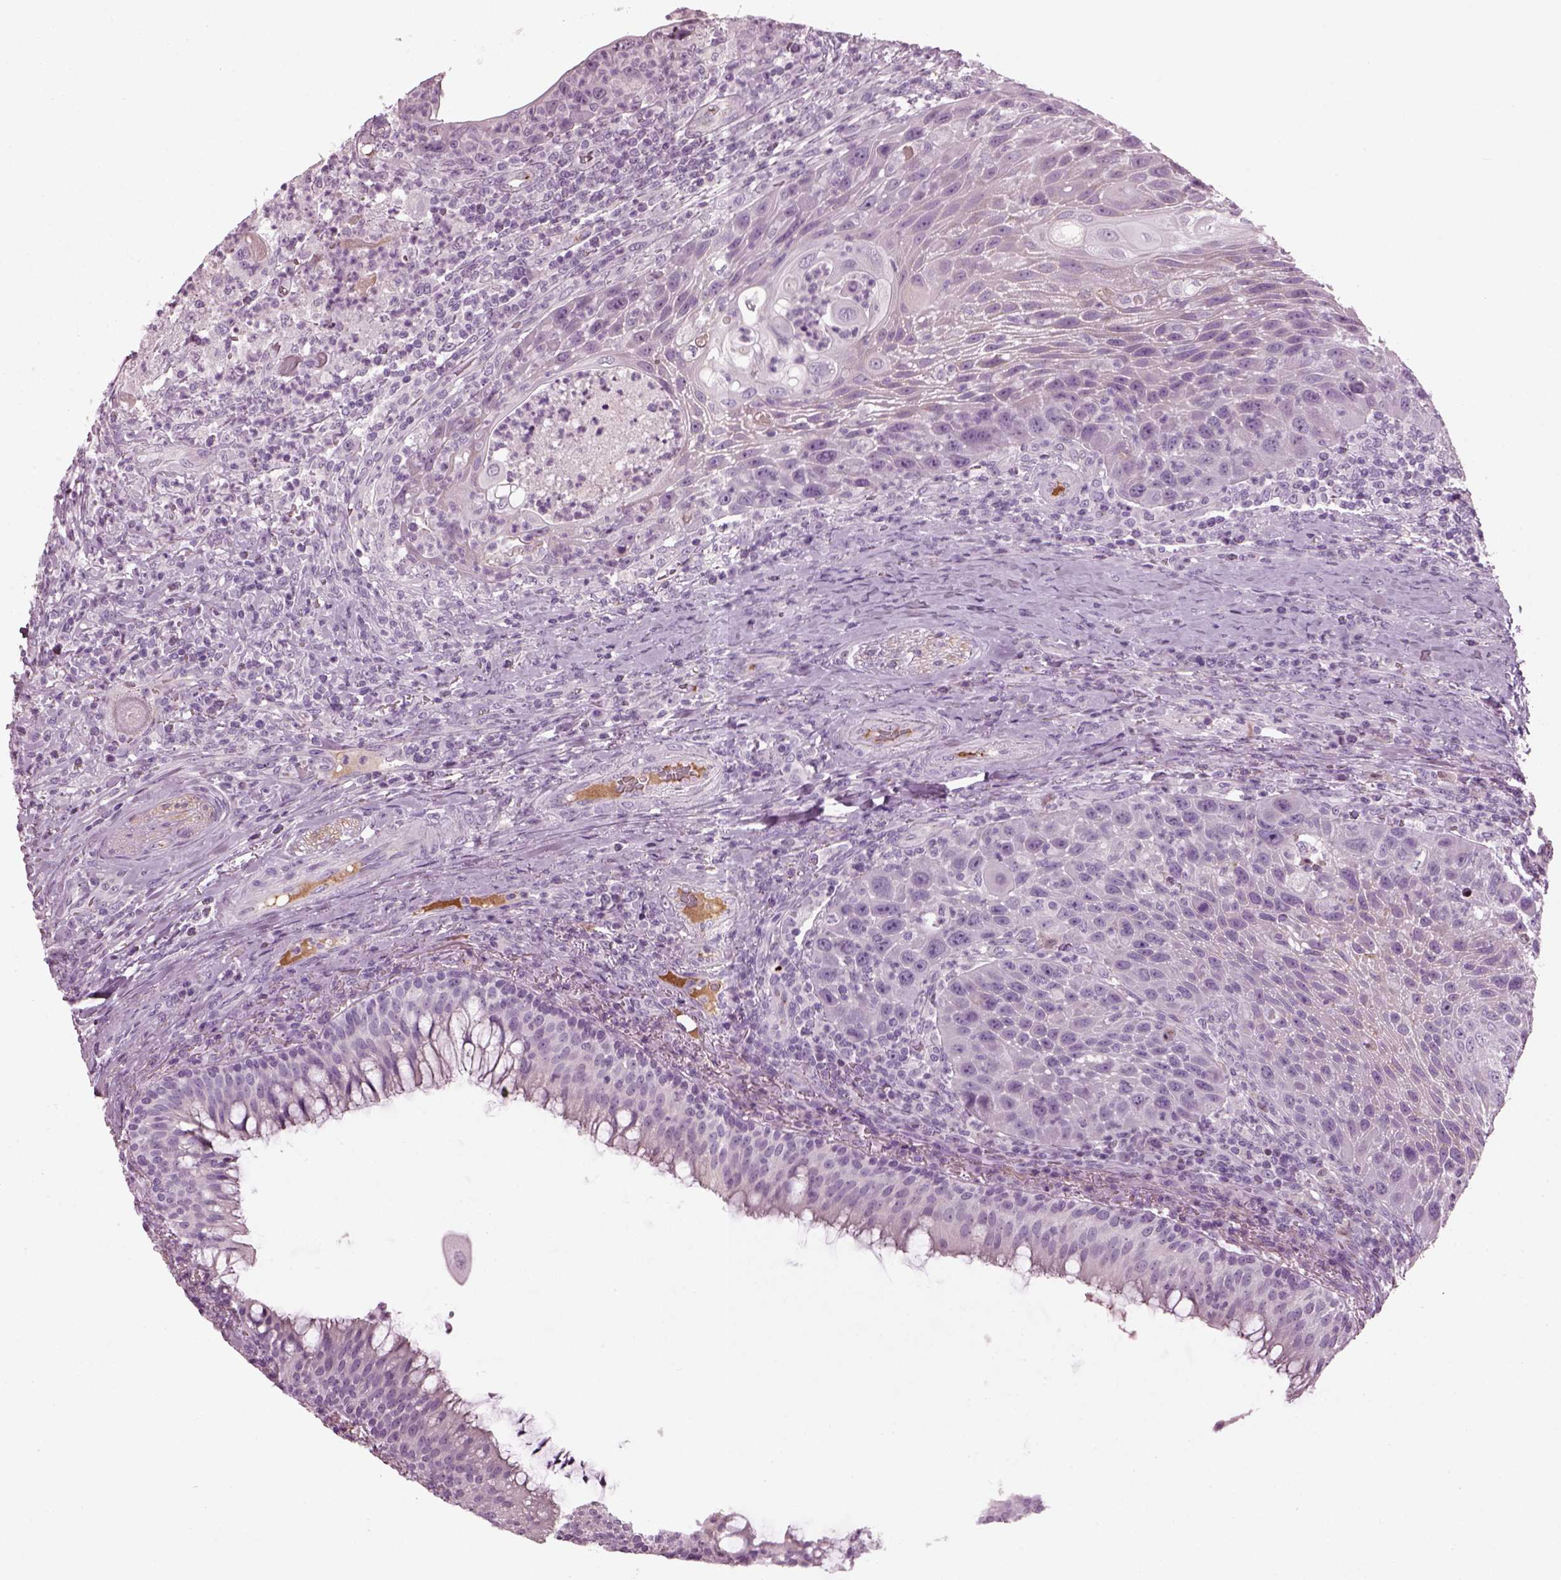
{"staining": {"intensity": "negative", "quantity": "none", "location": "none"}, "tissue": "head and neck cancer", "cell_type": "Tumor cells", "image_type": "cancer", "snomed": [{"axis": "morphology", "description": "Squamous cell carcinoma, NOS"}, {"axis": "topography", "description": "Head-Neck"}], "caption": "IHC photomicrograph of human squamous cell carcinoma (head and neck) stained for a protein (brown), which displays no expression in tumor cells. (DAB (3,3'-diaminobenzidine) immunohistochemistry (IHC) visualized using brightfield microscopy, high magnification).", "gene": "DPYSL5", "patient": {"sex": "male", "age": 69}}